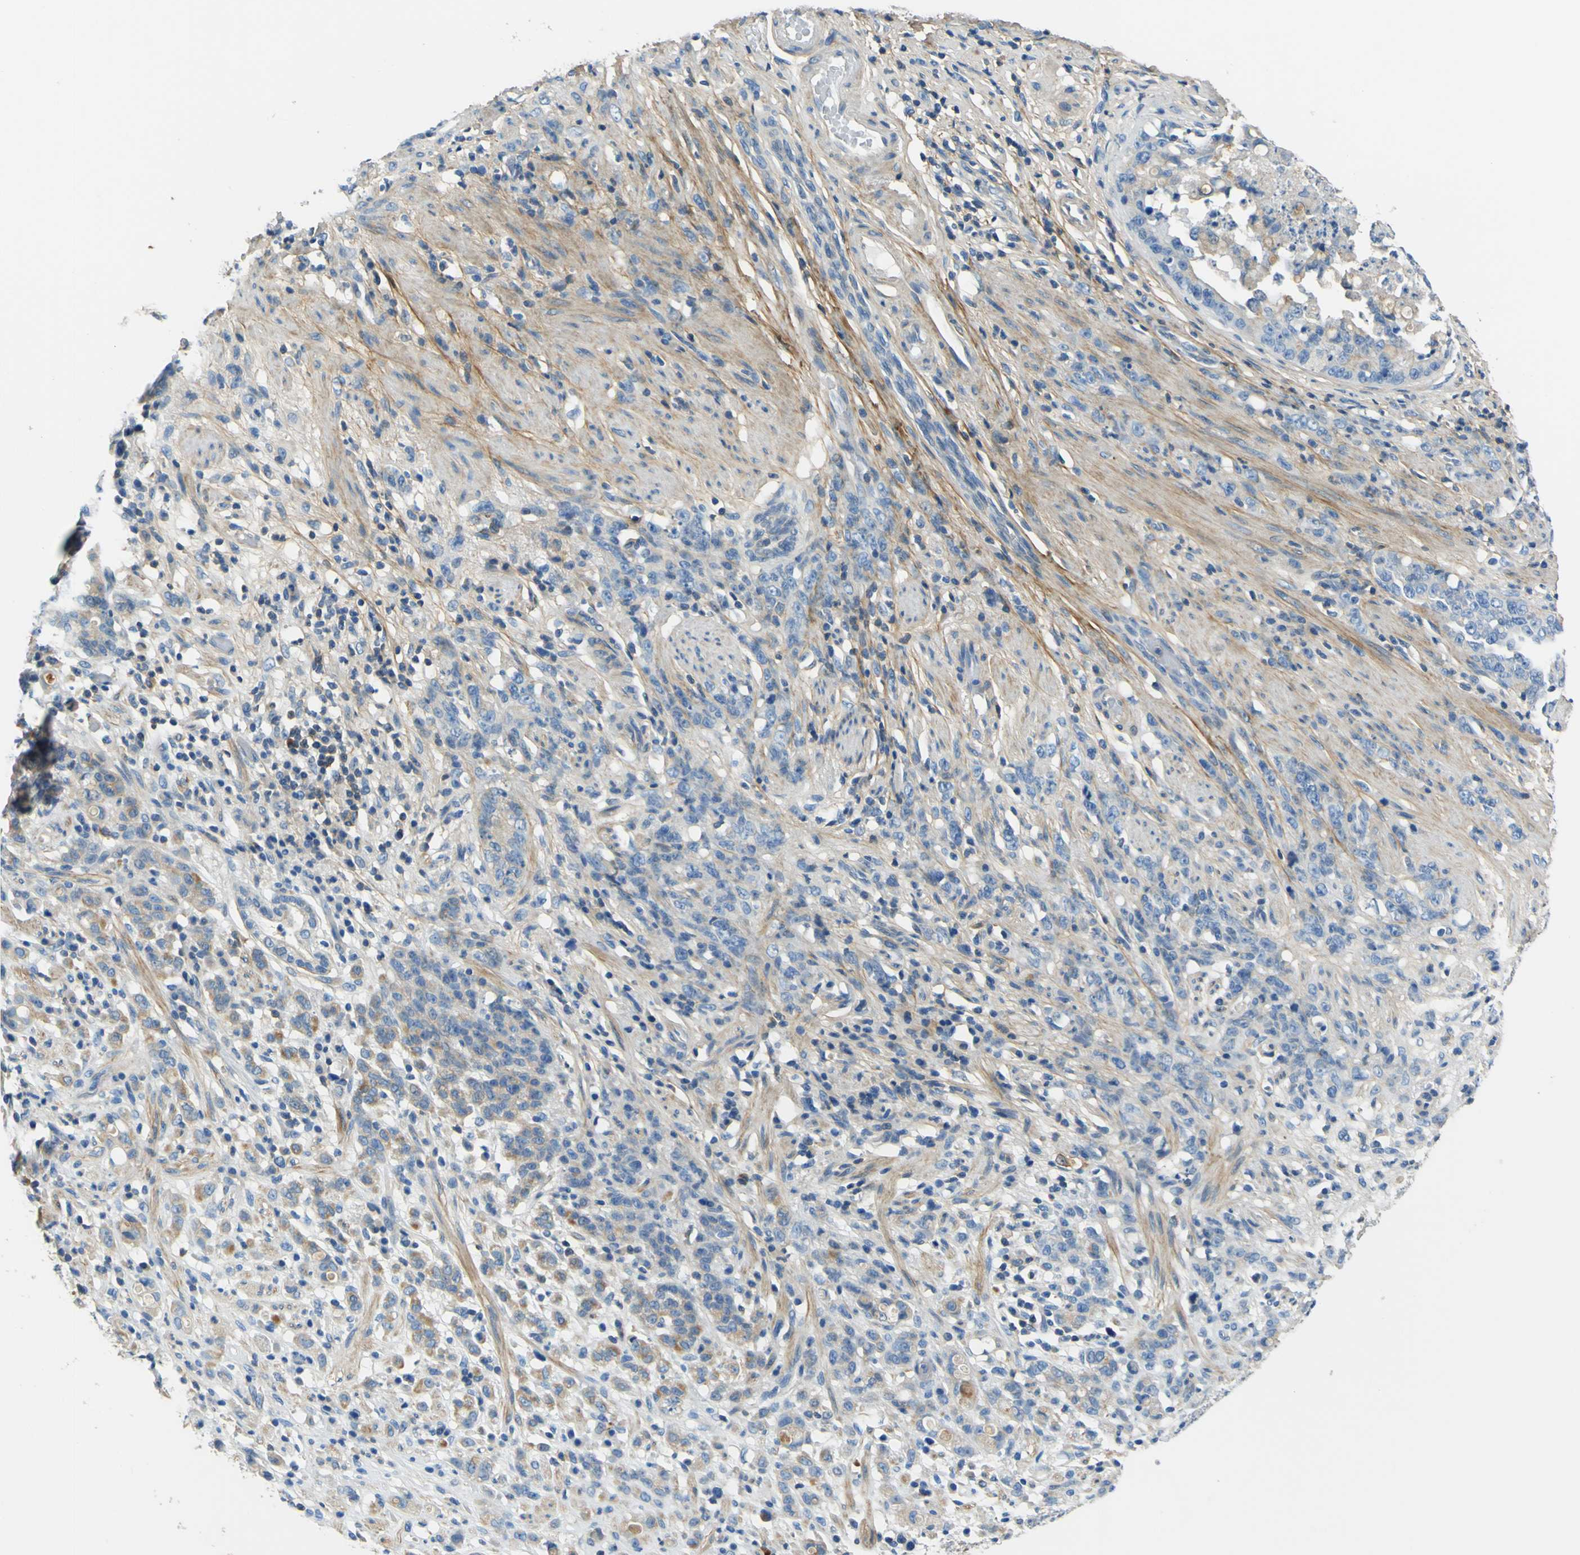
{"staining": {"intensity": "moderate", "quantity": "25%-75%", "location": "cytoplasmic/membranous"}, "tissue": "stomach cancer", "cell_type": "Tumor cells", "image_type": "cancer", "snomed": [{"axis": "morphology", "description": "Adenocarcinoma, NOS"}, {"axis": "topography", "description": "Stomach, lower"}], "caption": "This is a micrograph of immunohistochemistry staining of stomach cancer, which shows moderate expression in the cytoplasmic/membranous of tumor cells.", "gene": "OGN", "patient": {"sex": "male", "age": 88}}